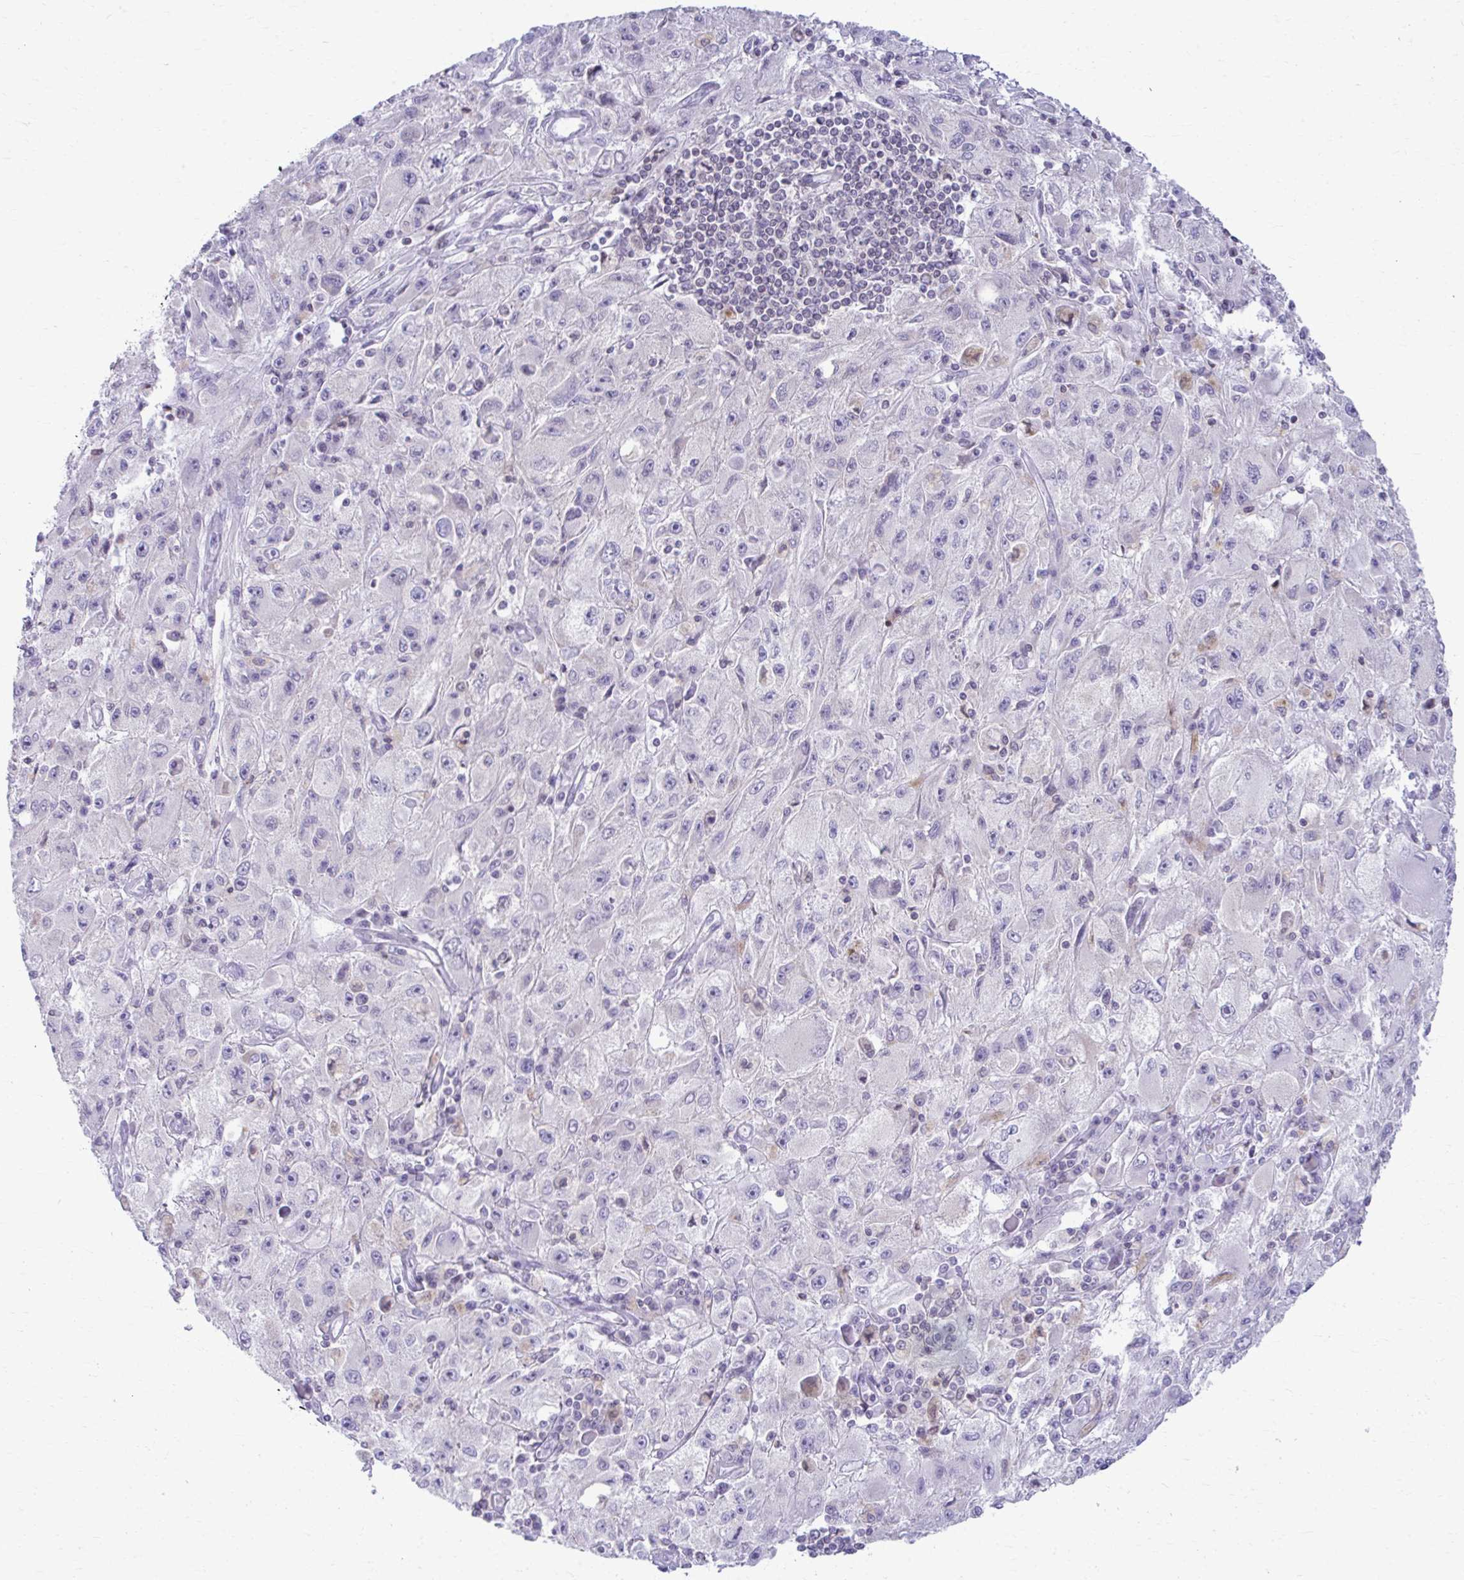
{"staining": {"intensity": "negative", "quantity": "none", "location": "none"}, "tissue": "melanoma", "cell_type": "Tumor cells", "image_type": "cancer", "snomed": [{"axis": "morphology", "description": "Malignant melanoma, Metastatic site"}, {"axis": "topography", "description": "Skin"}], "caption": "DAB (3,3'-diaminobenzidine) immunohistochemical staining of human melanoma reveals no significant expression in tumor cells. Brightfield microscopy of IHC stained with DAB (brown) and hematoxylin (blue), captured at high magnification.", "gene": "OR7A5", "patient": {"sex": "male", "age": 53}}